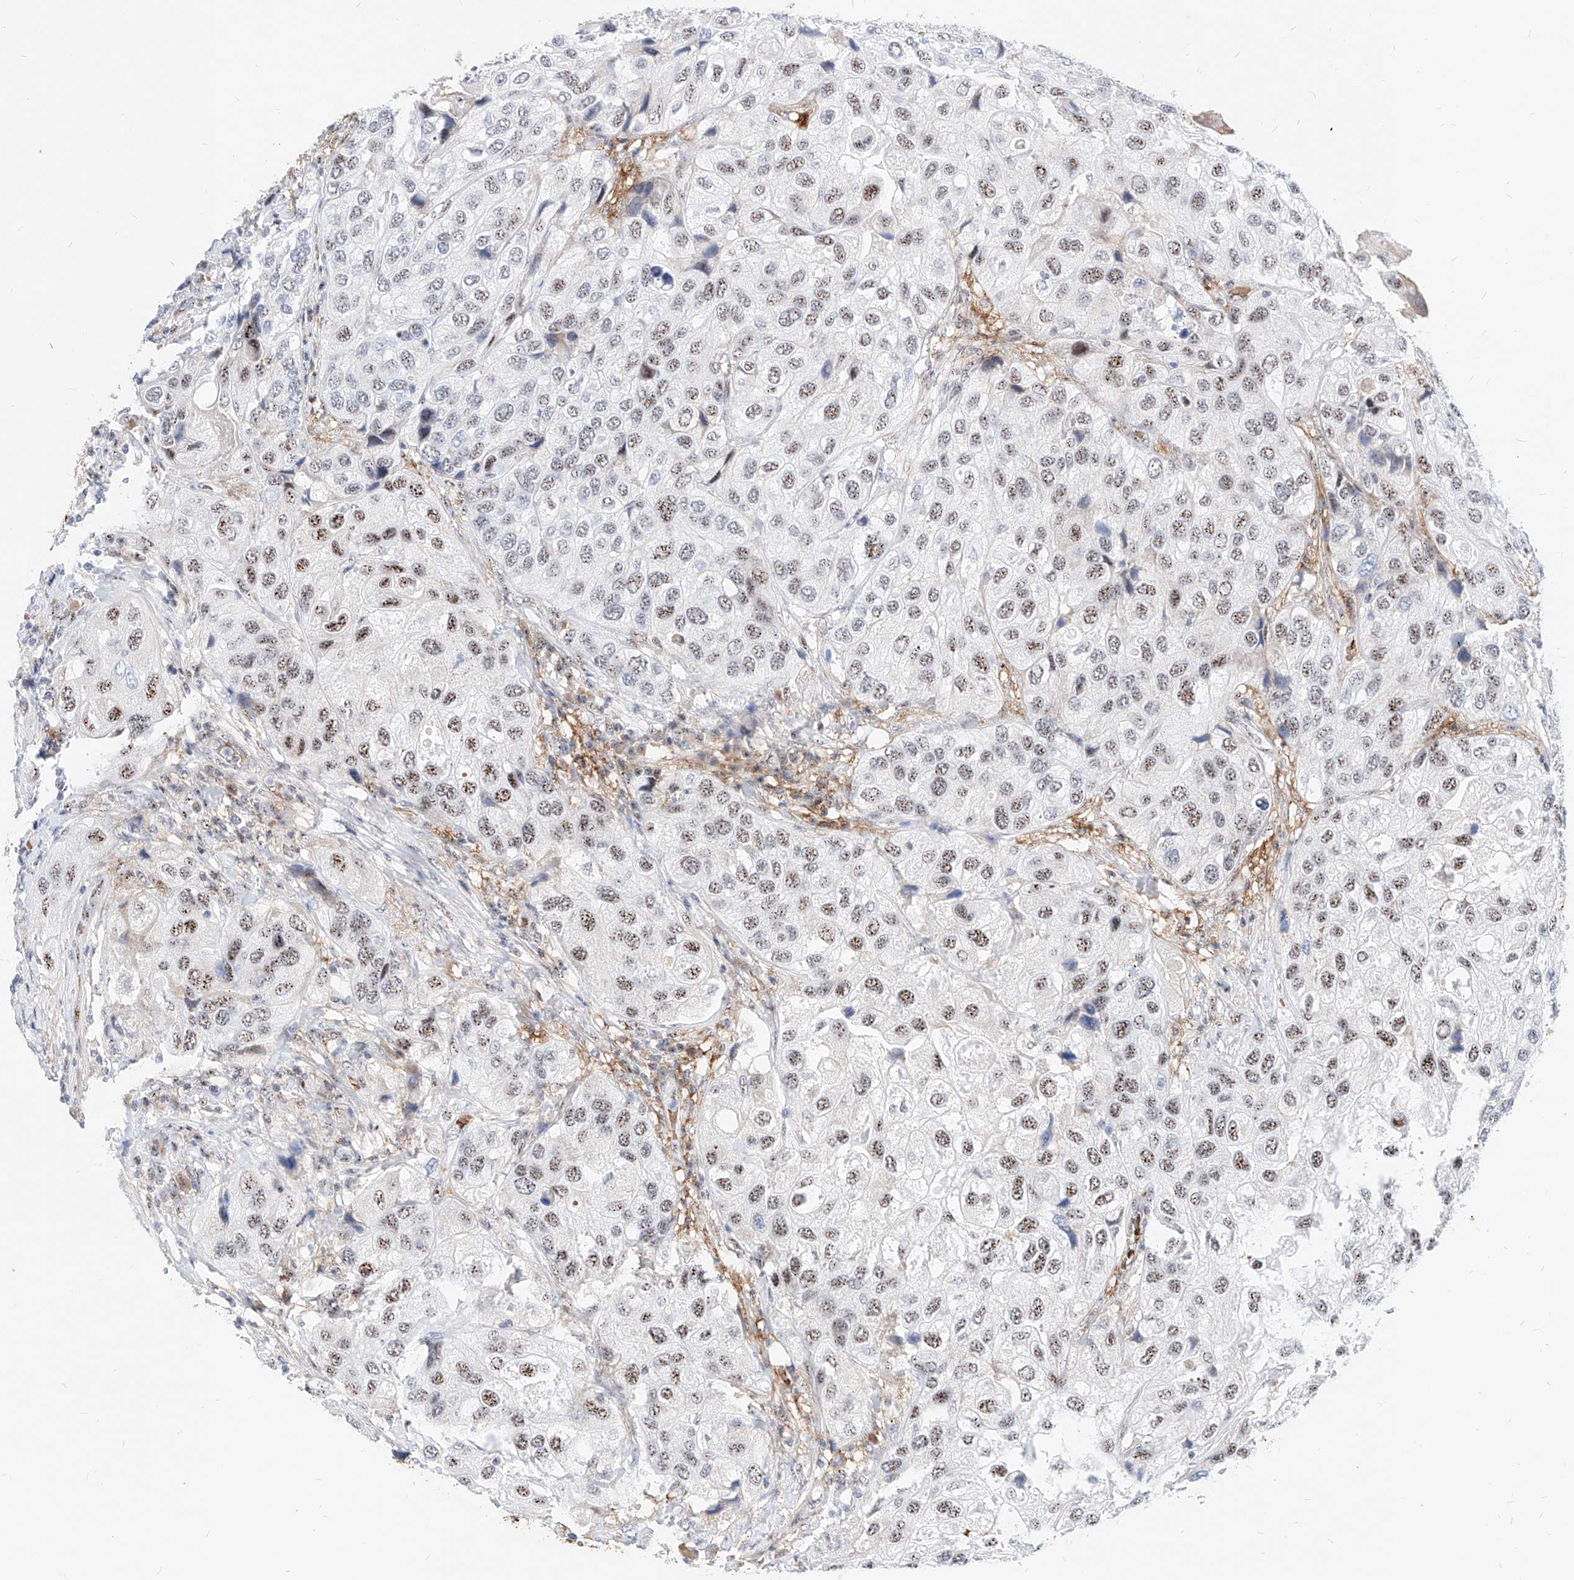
{"staining": {"intensity": "moderate", "quantity": ">75%", "location": "nuclear"}, "tissue": "urothelial cancer", "cell_type": "Tumor cells", "image_type": "cancer", "snomed": [{"axis": "morphology", "description": "Urothelial carcinoma, High grade"}, {"axis": "topography", "description": "Urinary bladder"}], "caption": "High-power microscopy captured an immunohistochemistry (IHC) image of urothelial cancer, revealing moderate nuclear expression in approximately >75% of tumor cells.", "gene": "ZFP42", "patient": {"sex": "female", "age": 64}}